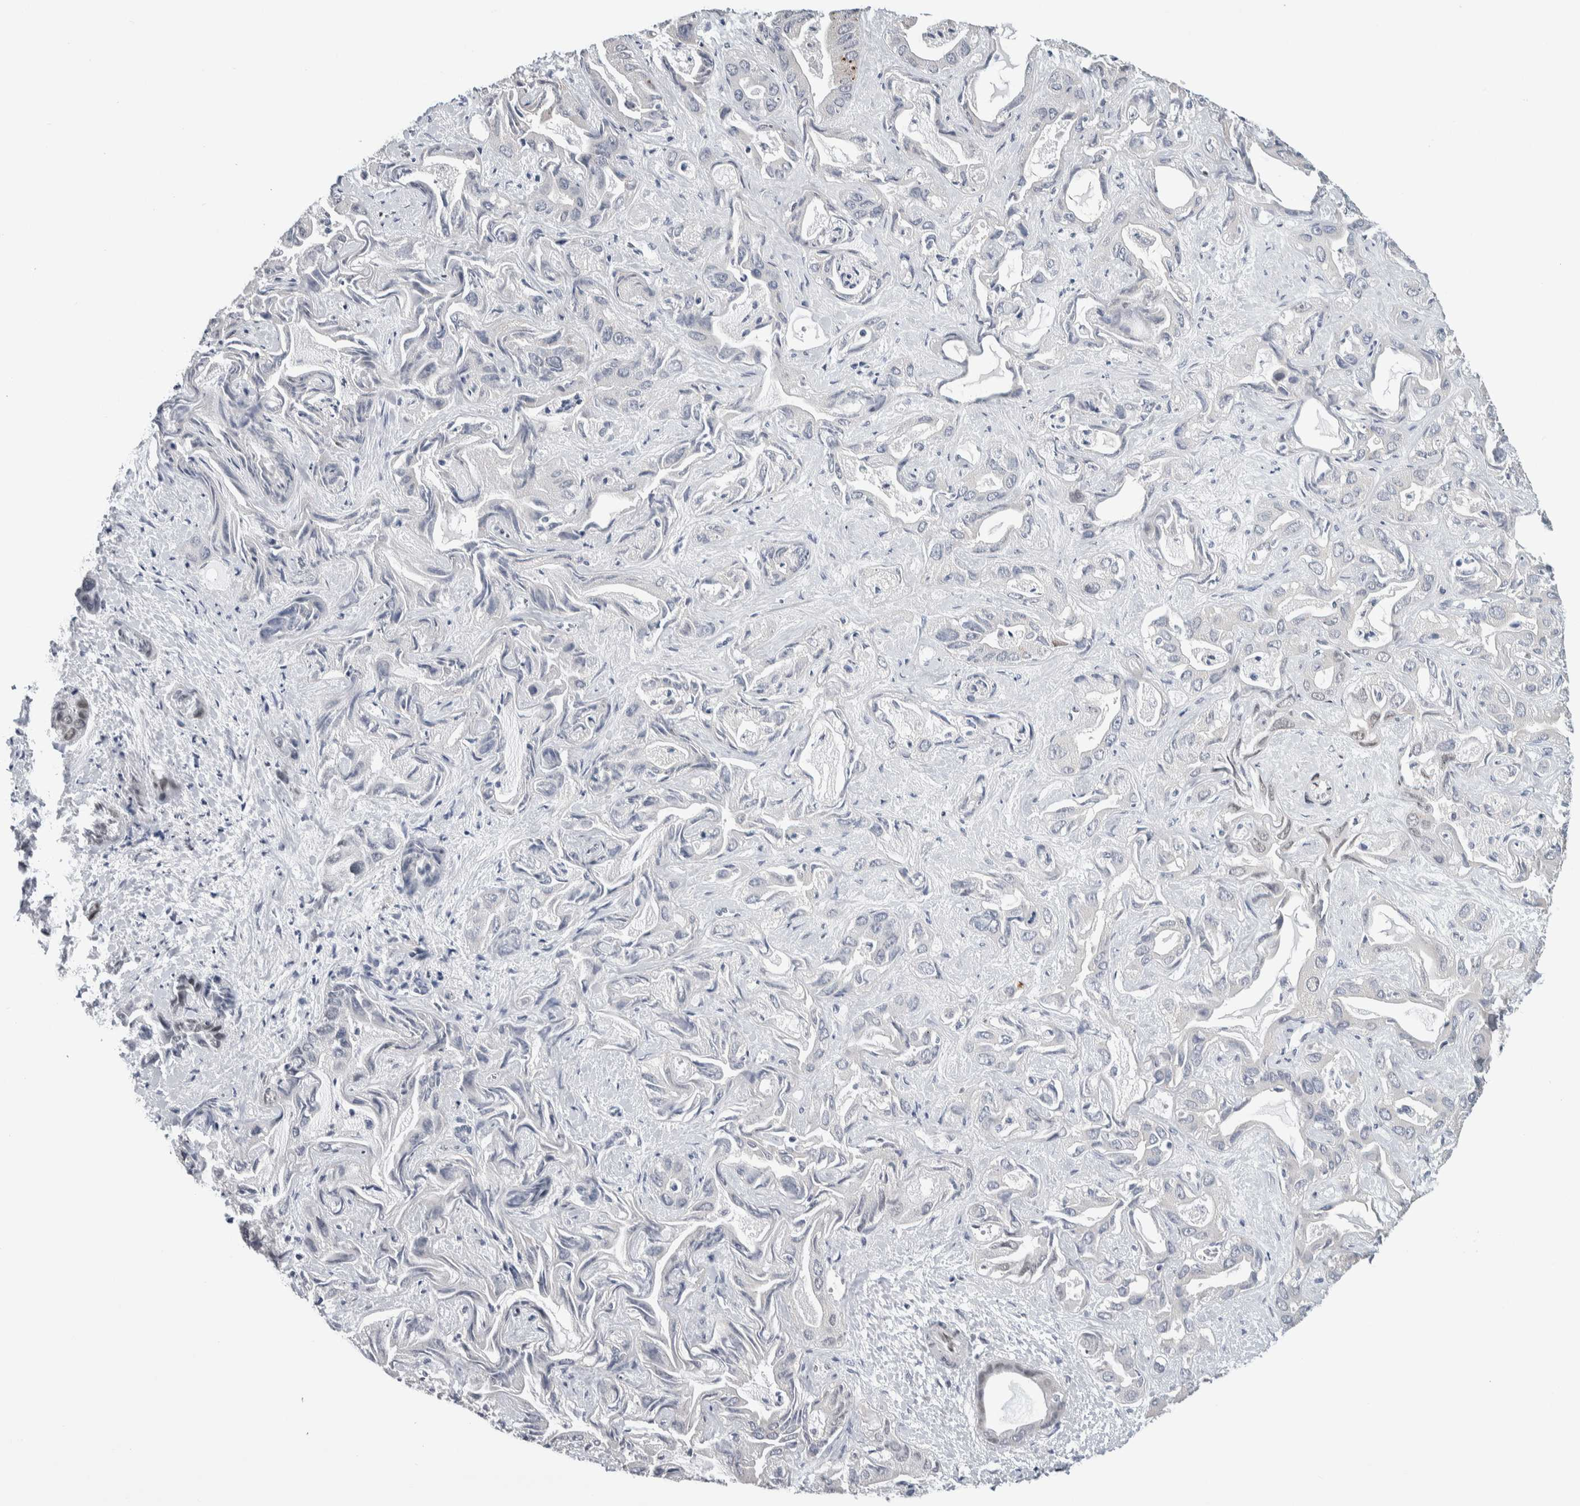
{"staining": {"intensity": "negative", "quantity": "none", "location": "none"}, "tissue": "liver cancer", "cell_type": "Tumor cells", "image_type": "cancer", "snomed": [{"axis": "morphology", "description": "Cholangiocarcinoma"}, {"axis": "topography", "description": "Liver"}], "caption": "Image shows no significant protein staining in tumor cells of cholangiocarcinoma (liver).", "gene": "TAX1BP1", "patient": {"sex": "female", "age": 52}}